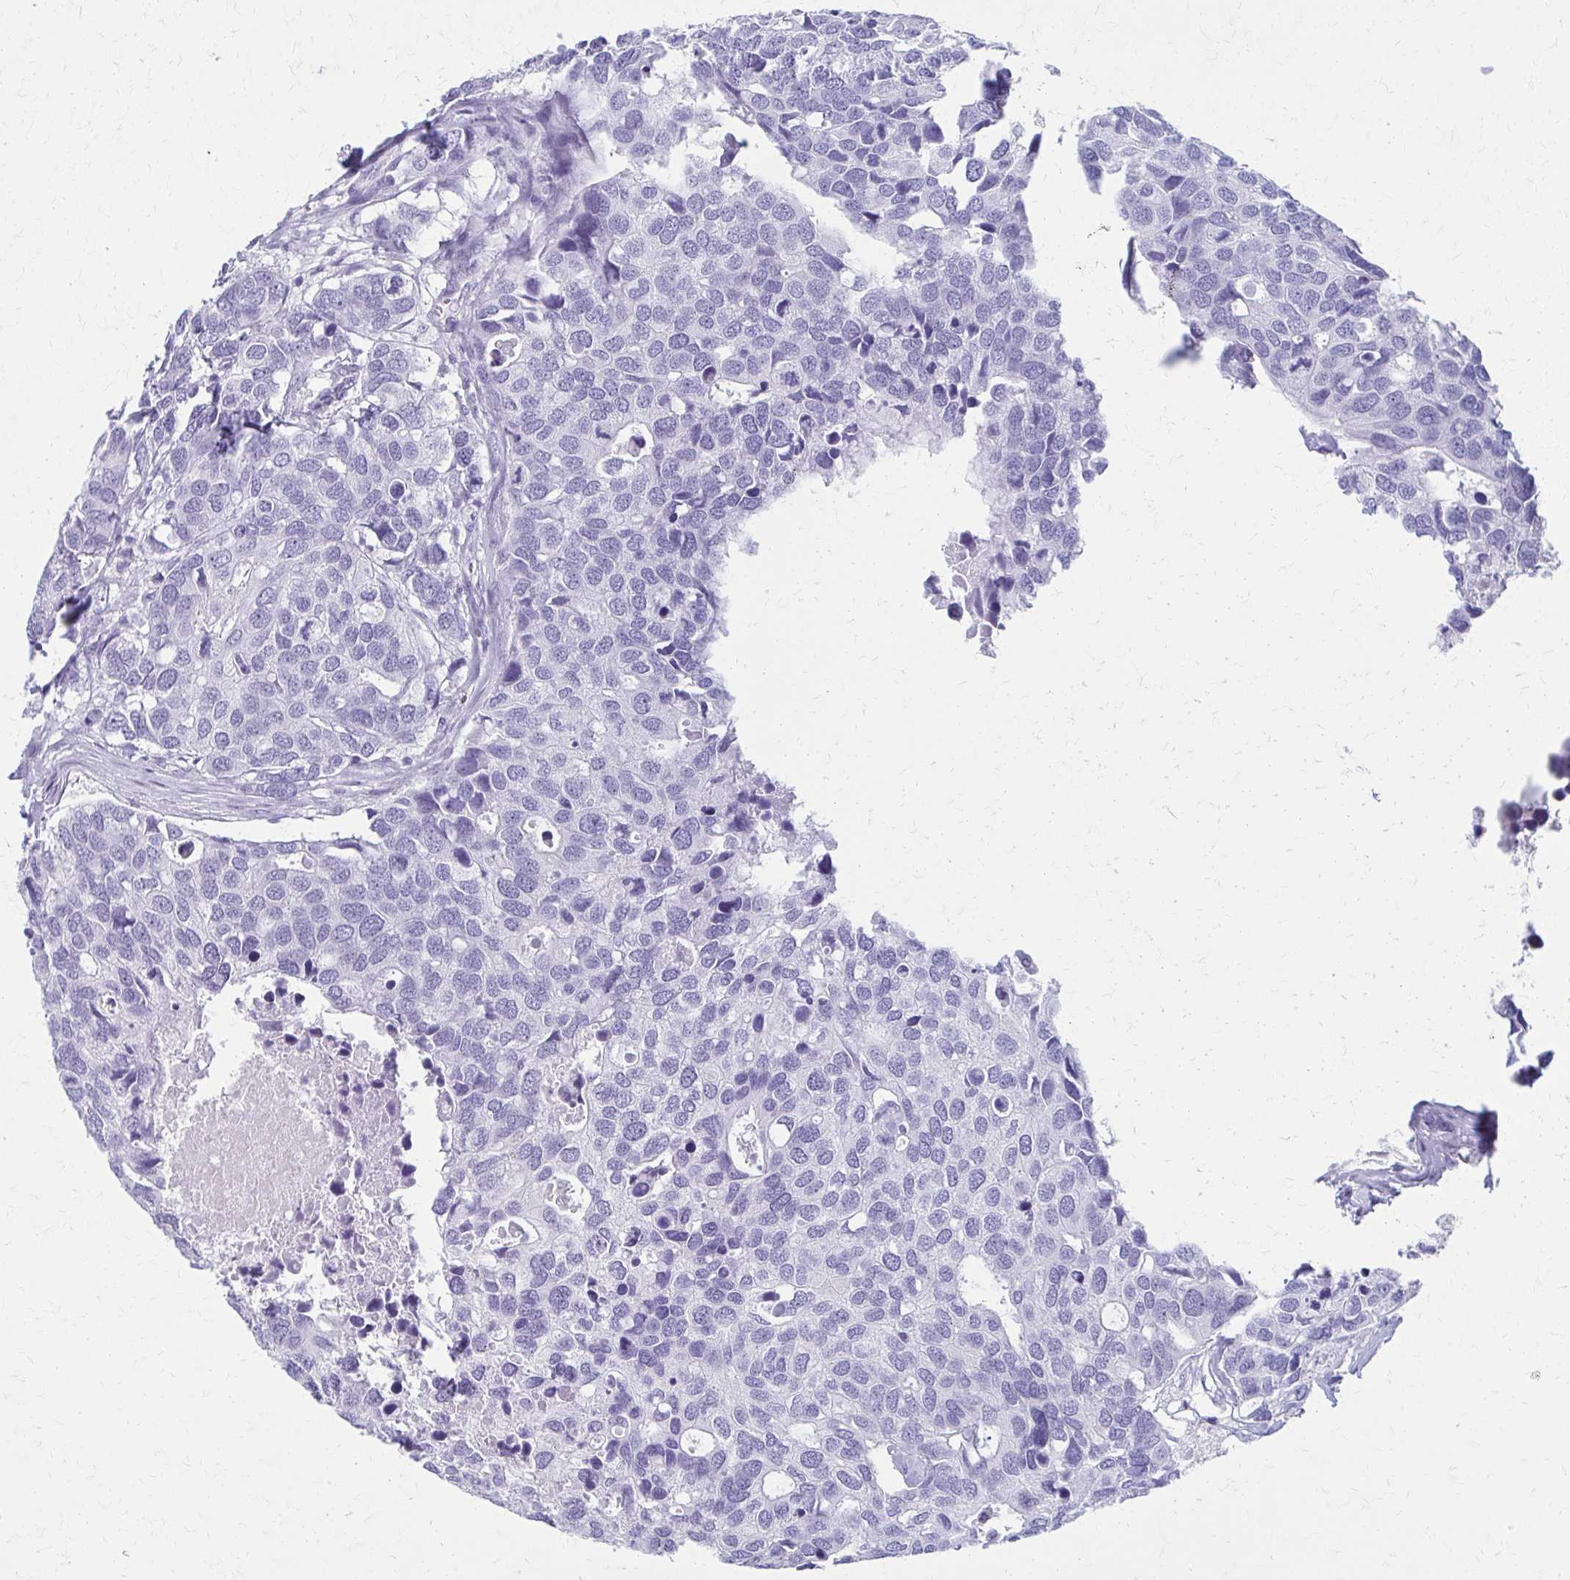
{"staining": {"intensity": "negative", "quantity": "none", "location": "none"}, "tissue": "breast cancer", "cell_type": "Tumor cells", "image_type": "cancer", "snomed": [{"axis": "morphology", "description": "Duct carcinoma"}, {"axis": "topography", "description": "Breast"}], "caption": "Infiltrating ductal carcinoma (breast) stained for a protein using IHC exhibits no expression tumor cells.", "gene": "CELF5", "patient": {"sex": "female", "age": 83}}